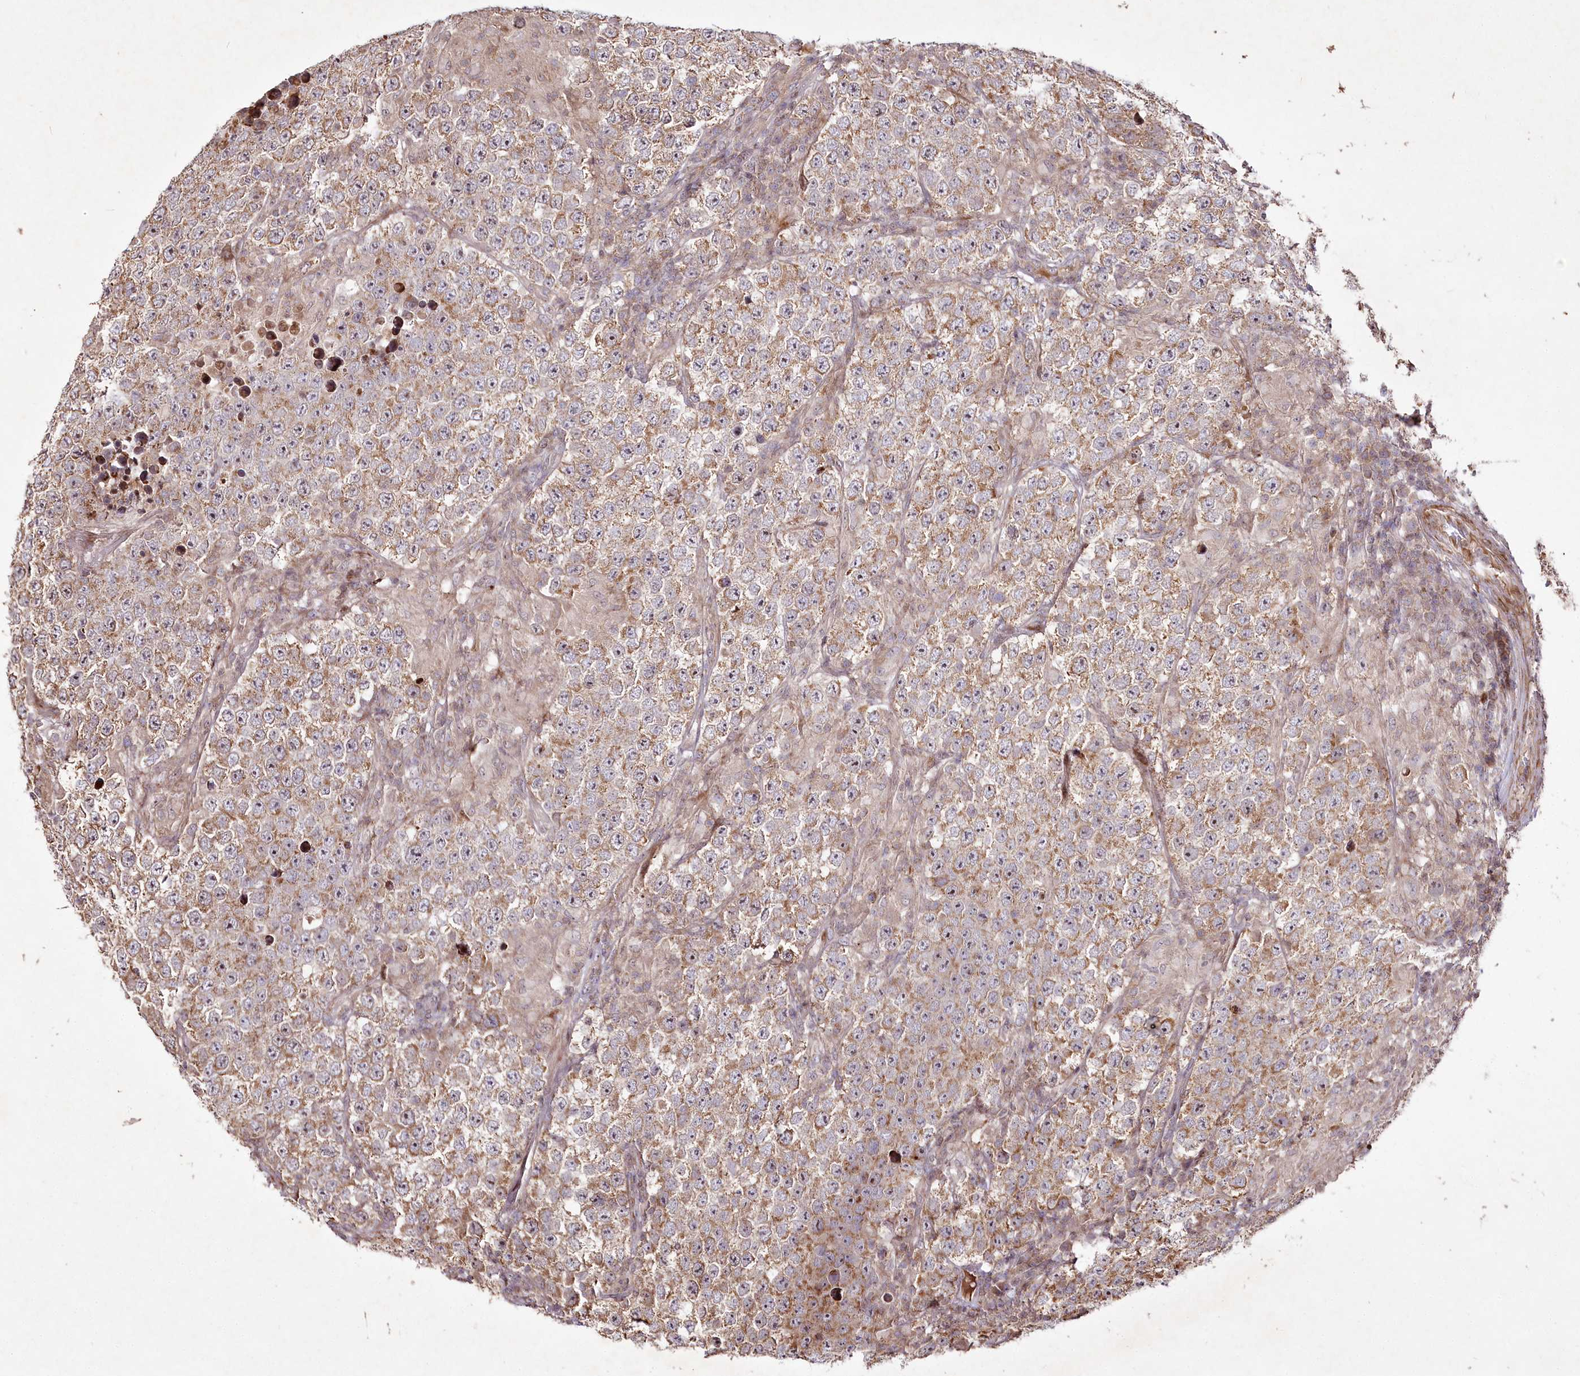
{"staining": {"intensity": "moderate", "quantity": ">75%", "location": "cytoplasmic/membranous"}, "tissue": "testis cancer", "cell_type": "Tumor cells", "image_type": "cancer", "snomed": [{"axis": "morphology", "description": "Normal tissue, NOS"}, {"axis": "morphology", "description": "Urothelial carcinoma, High grade"}, {"axis": "morphology", "description": "Seminoma, NOS"}, {"axis": "morphology", "description": "Carcinoma, Embryonal, NOS"}, {"axis": "topography", "description": "Urinary bladder"}, {"axis": "topography", "description": "Testis"}], "caption": "Brown immunohistochemical staining in human testis cancer displays moderate cytoplasmic/membranous staining in about >75% of tumor cells. (Brightfield microscopy of DAB IHC at high magnification).", "gene": "PSTK", "patient": {"sex": "male", "age": 41}}